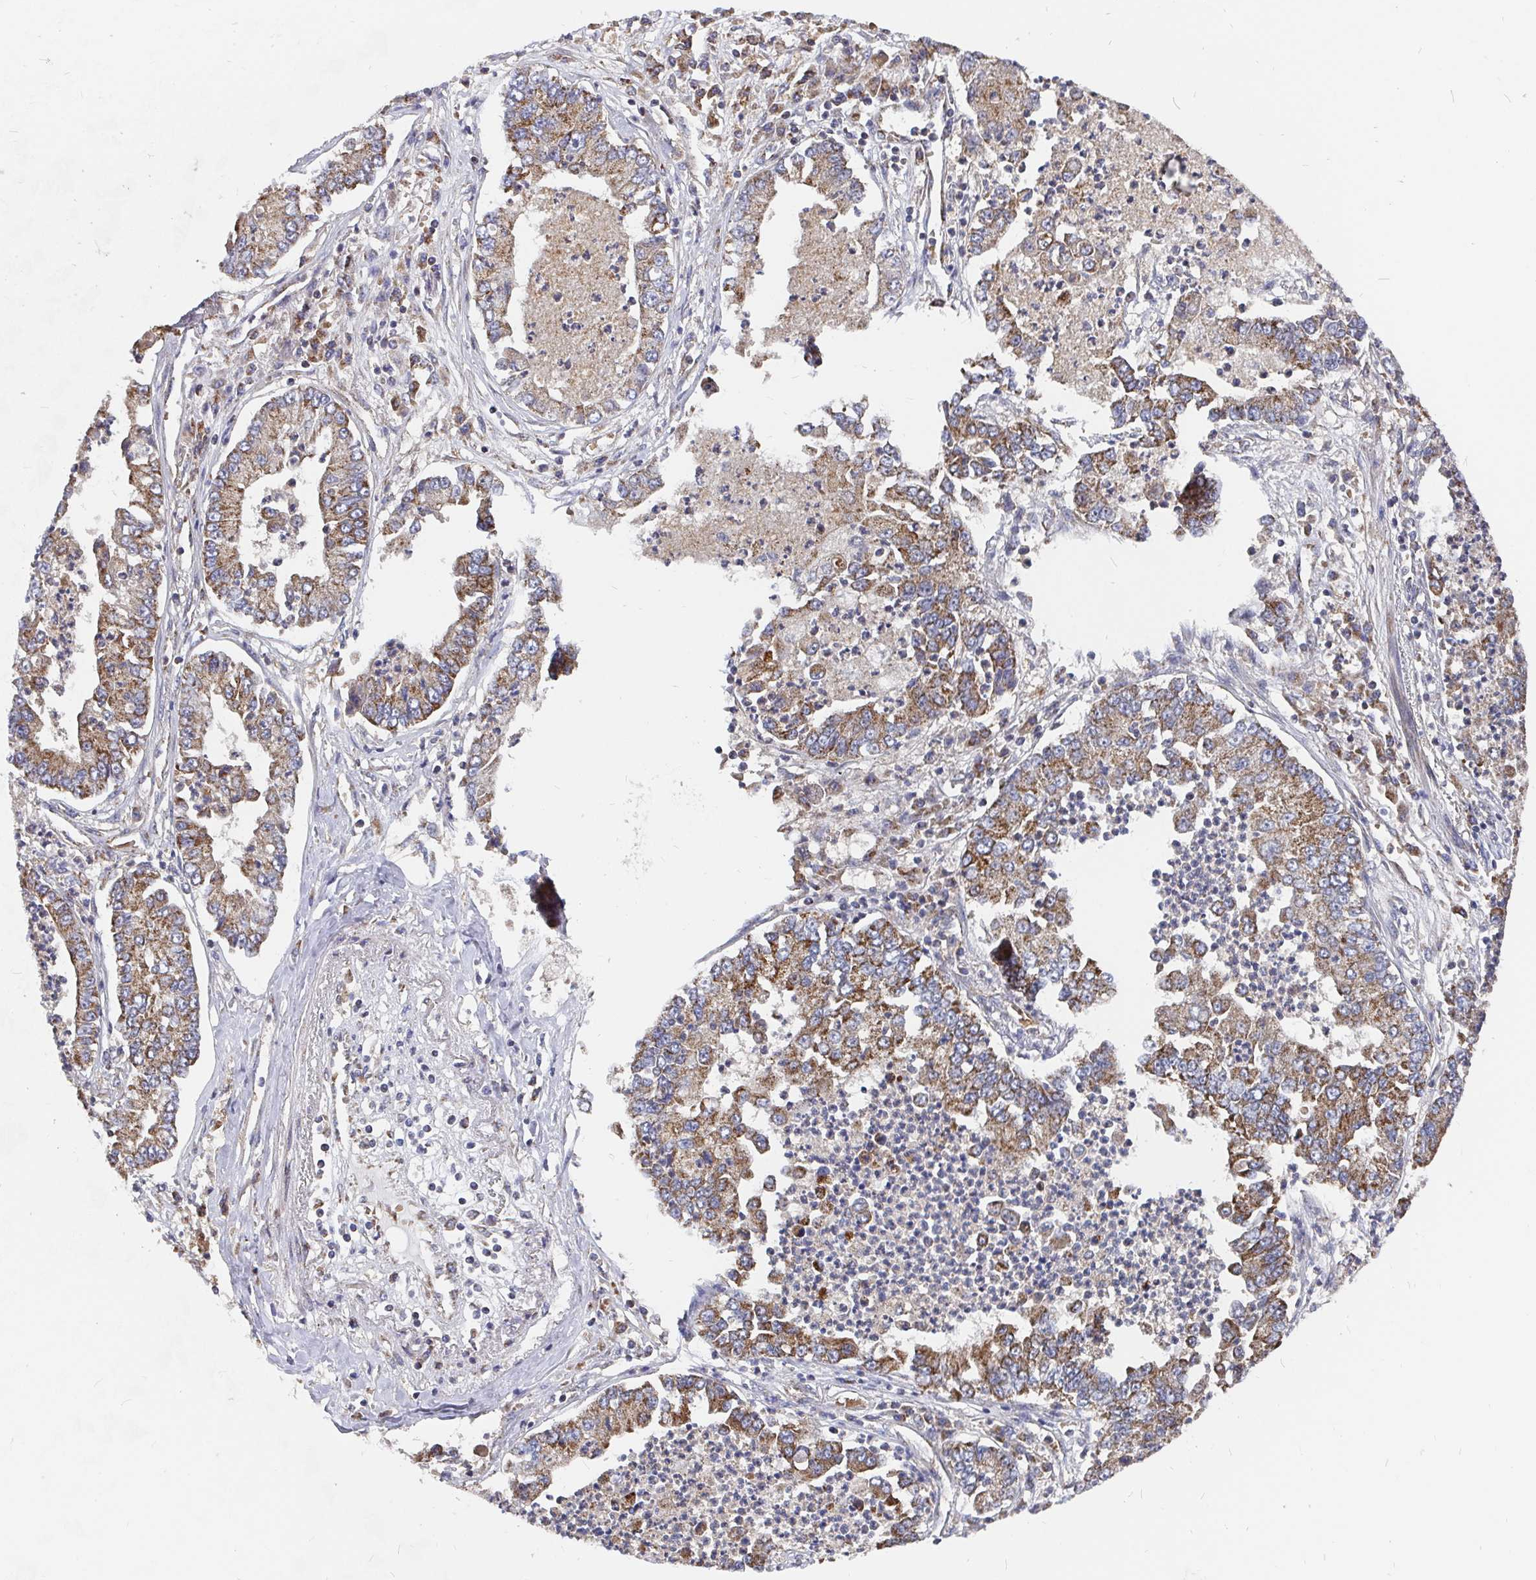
{"staining": {"intensity": "moderate", "quantity": ">75%", "location": "cytoplasmic/membranous"}, "tissue": "lung cancer", "cell_type": "Tumor cells", "image_type": "cancer", "snomed": [{"axis": "morphology", "description": "Adenocarcinoma, NOS"}, {"axis": "topography", "description": "Lung"}], "caption": "Tumor cells display moderate cytoplasmic/membranous expression in approximately >75% of cells in lung adenocarcinoma. The staining was performed using DAB, with brown indicating positive protein expression. Nuclei are stained blue with hematoxylin.", "gene": "PDF", "patient": {"sex": "female", "age": 57}}